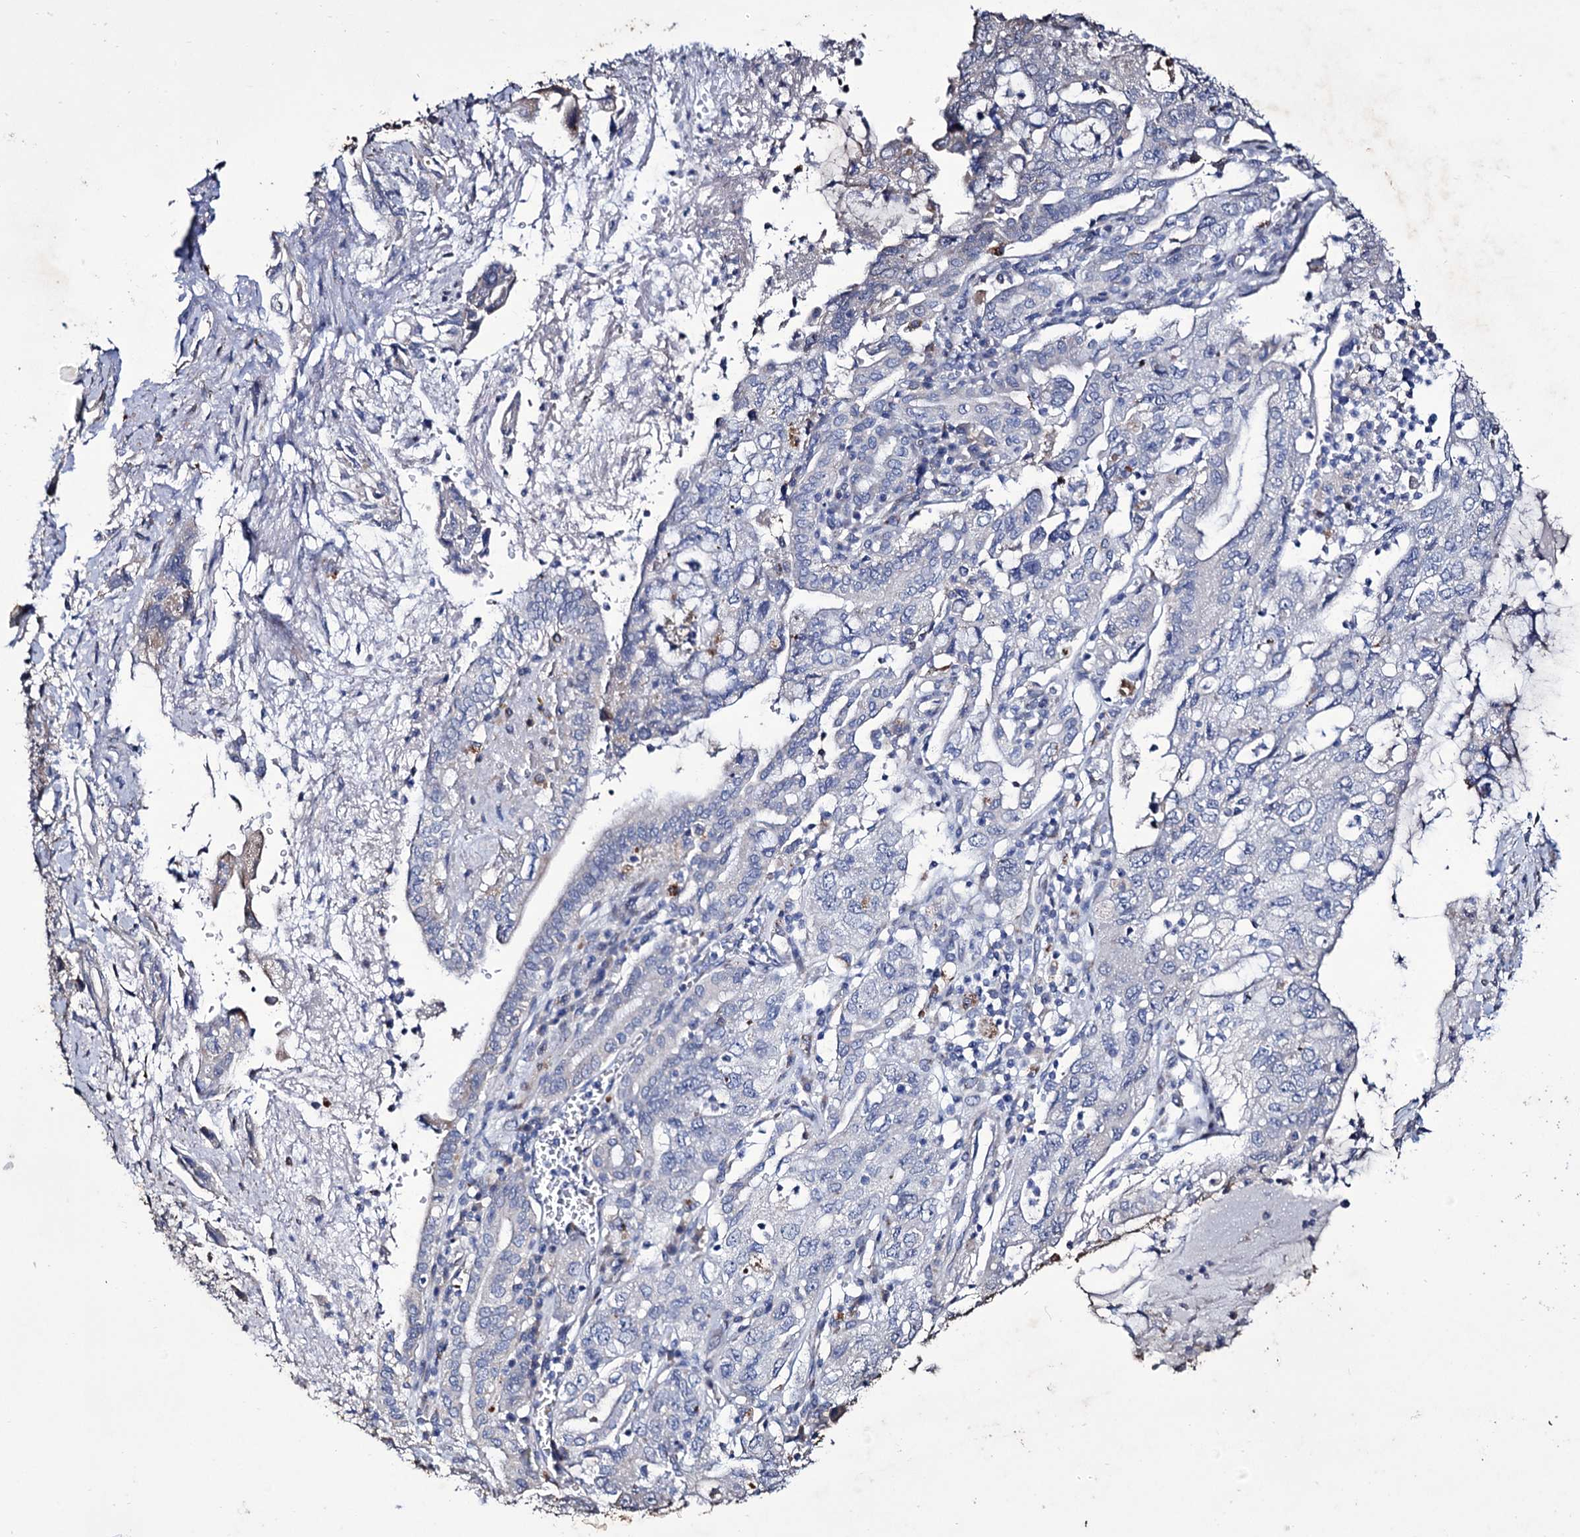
{"staining": {"intensity": "weak", "quantity": "<25%", "location": "cytoplasmic/membranous"}, "tissue": "pancreatic cancer", "cell_type": "Tumor cells", "image_type": "cancer", "snomed": [{"axis": "morphology", "description": "Adenocarcinoma, NOS"}, {"axis": "topography", "description": "Pancreas"}], "caption": "Immunohistochemistry image of human pancreatic cancer (adenocarcinoma) stained for a protein (brown), which reveals no expression in tumor cells. Brightfield microscopy of immunohistochemistry (IHC) stained with DAB (3,3'-diaminobenzidine) (brown) and hematoxylin (blue), captured at high magnification.", "gene": "TUBGCP5", "patient": {"sex": "female", "age": 73}}